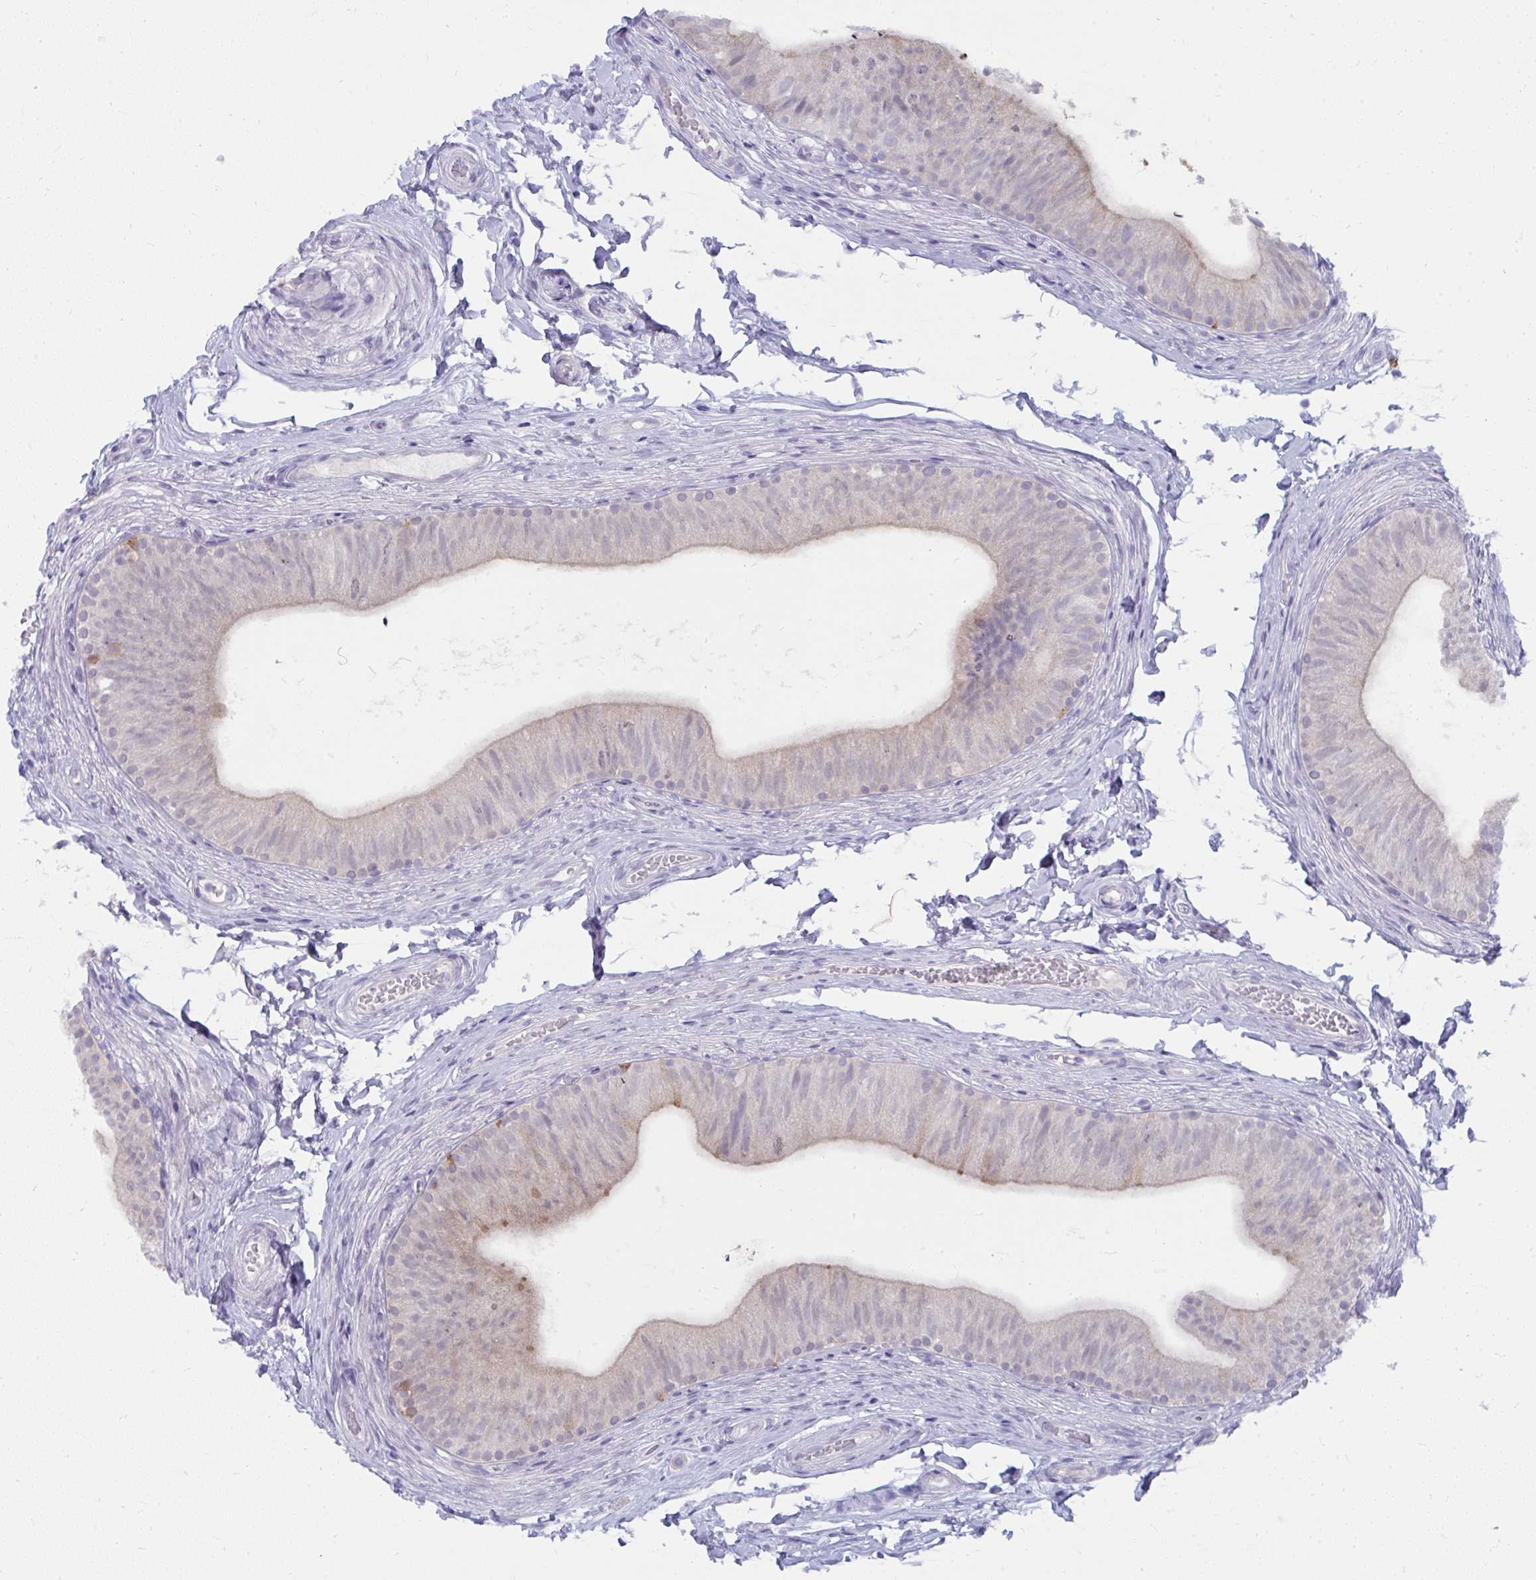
{"staining": {"intensity": "weak", "quantity": "<25%", "location": "cytoplasmic/membranous"}, "tissue": "epididymis", "cell_type": "Glandular cells", "image_type": "normal", "snomed": [{"axis": "morphology", "description": "Normal tissue, NOS"}, {"axis": "topography", "description": "Epididymis, spermatic cord, NOS"}, {"axis": "topography", "description": "Epididymis"}, {"axis": "topography", "description": "Peripheral nerve tissue"}], "caption": "Glandular cells show no significant protein staining in benign epididymis.", "gene": "UGT3A2", "patient": {"sex": "male", "age": 29}}